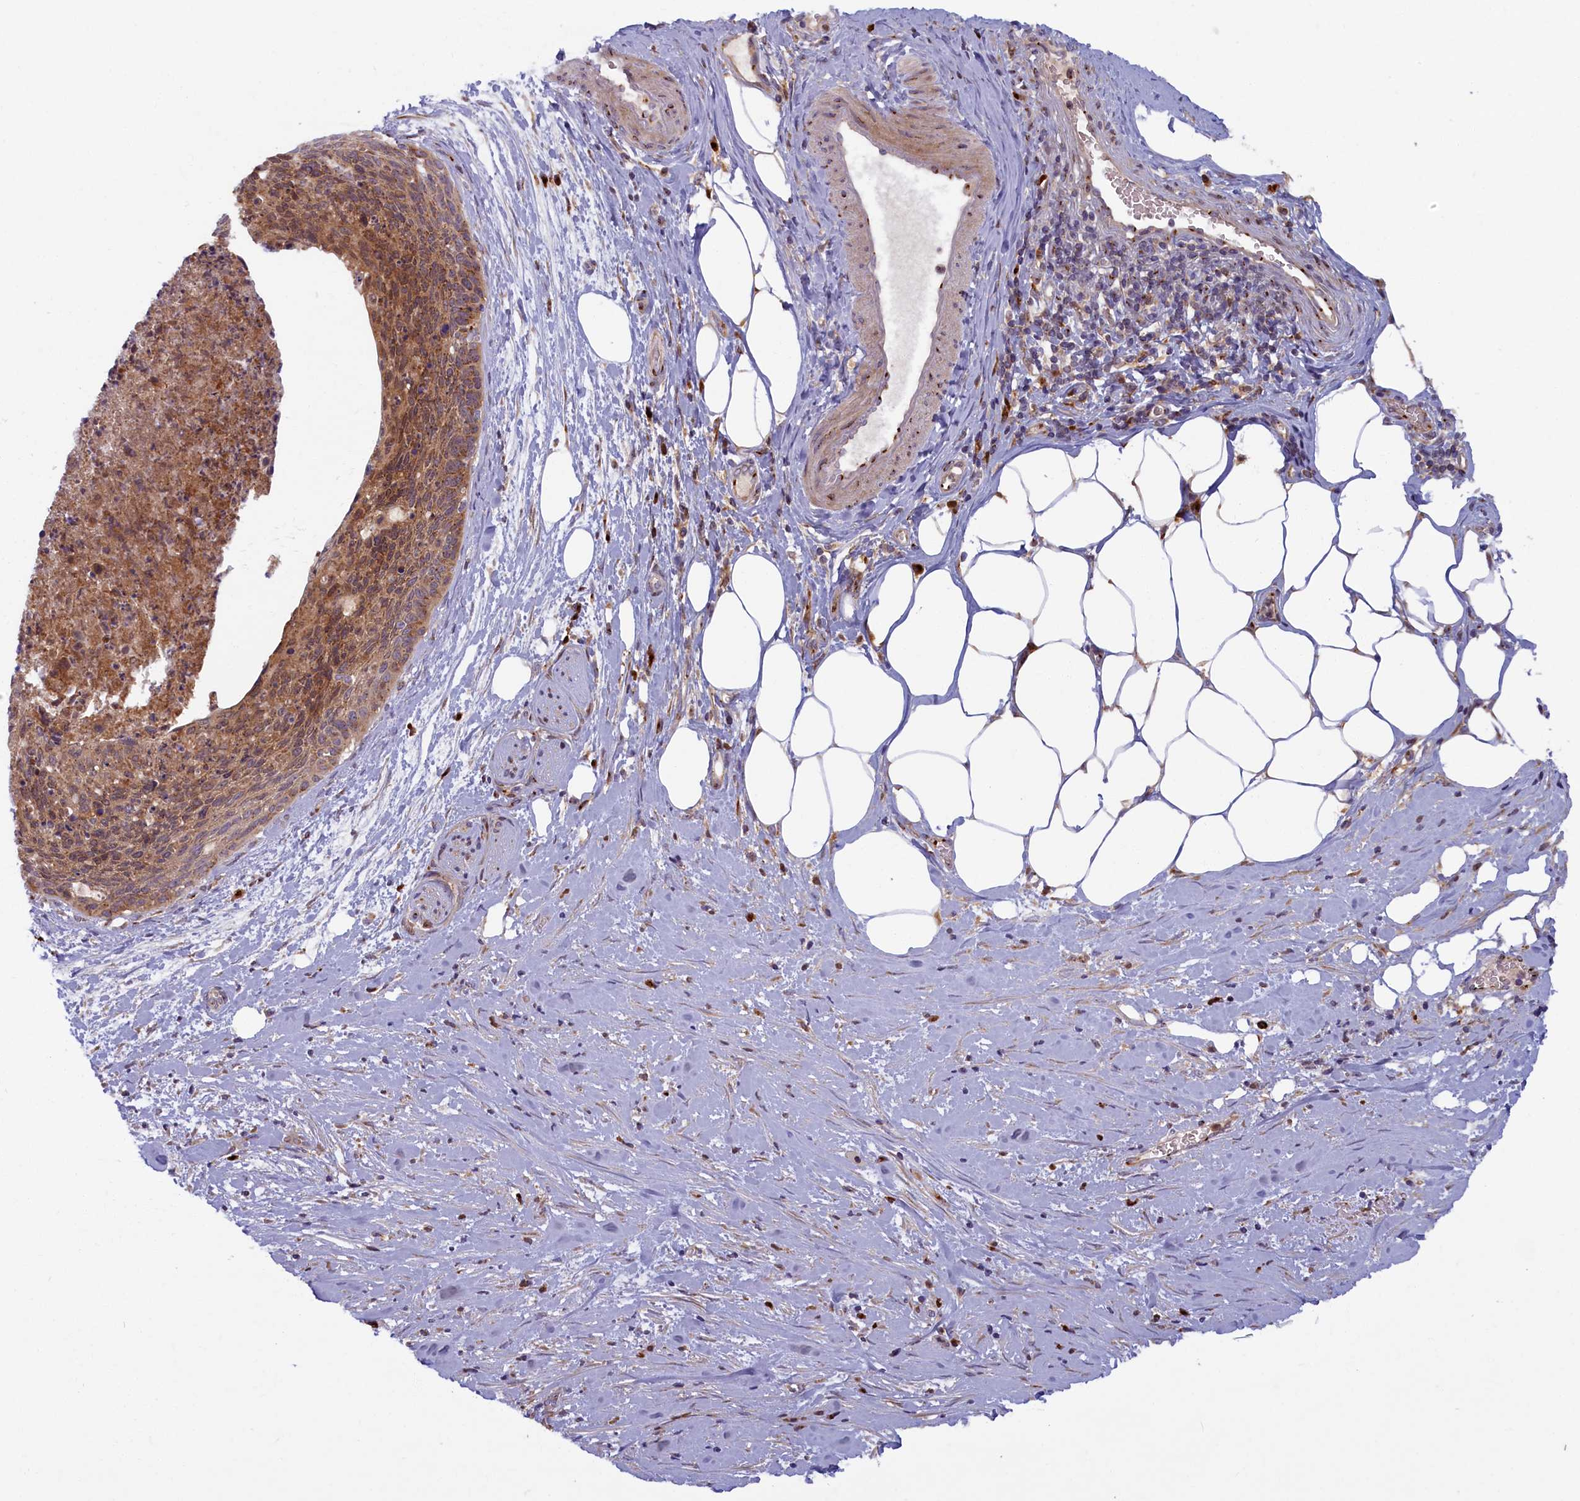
{"staining": {"intensity": "moderate", "quantity": "25%-75%", "location": "cytoplasmic/membranous"}, "tissue": "cervical cancer", "cell_type": "Tumor cells", "image_type": "cancer", "snomed": [{"axis": "morphology", "description": "Squamous cell carcinoma, NOS"}, {"axis": "topography", "description": "Cervix"}], "caption": "The immunohistochemical stain labels moderate cytoplasmic/membranous positivity in tumor cells of cervical cancer (squamous cell carcinoma) tissue.", "gene": "BLVRB", "patient": {"sex": "female", "age": 55}}